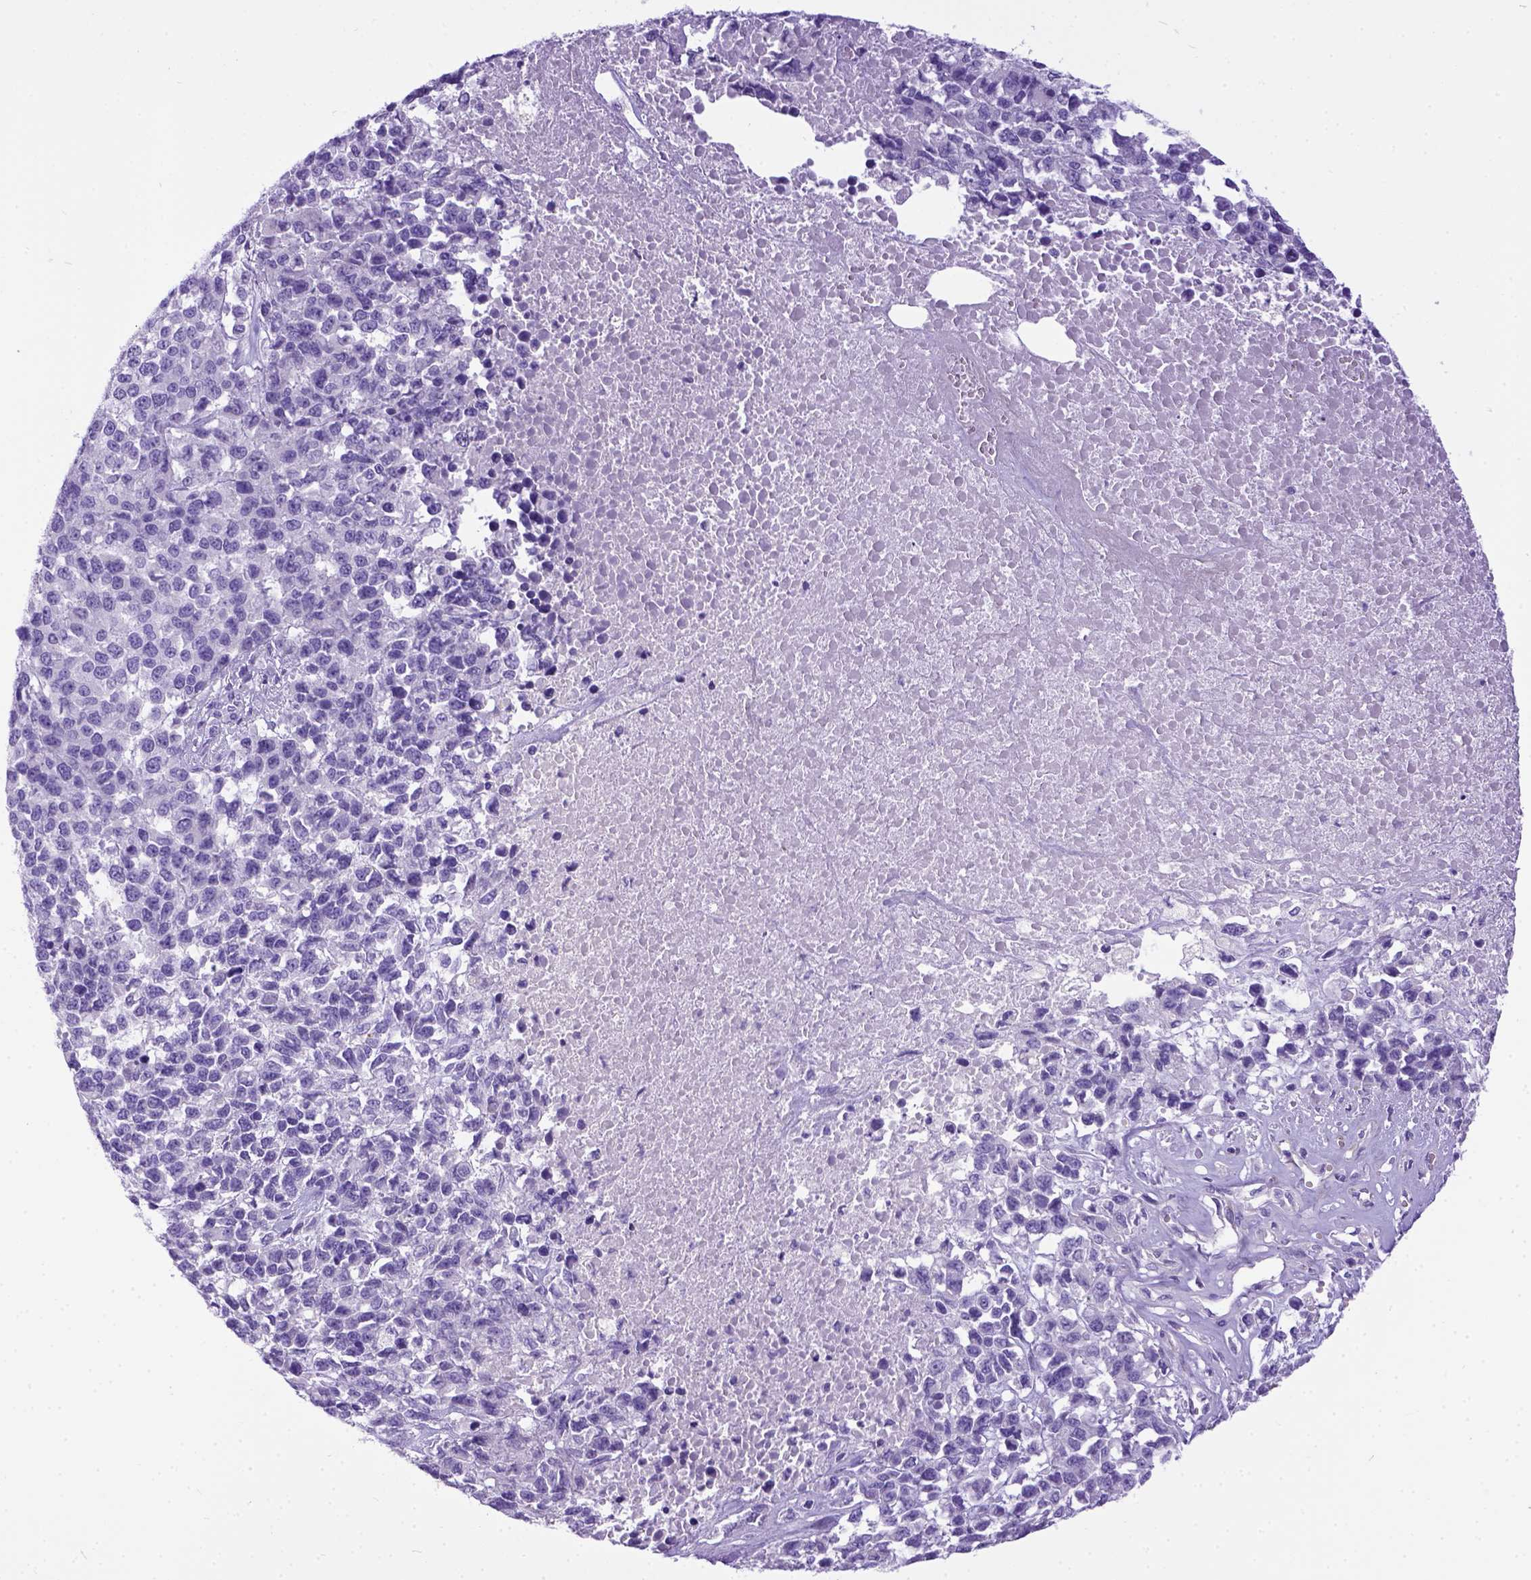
{"staining": {"intensity": "negative", "quantity": "none", "location": "none"}, "tissue": "melanoma", "cell_type": "Tumor cells", "image_type": "cancer", "snomed": [{"axis": "morphology", "description": "Malignant melanoma, Metastatic site"}, {"axis": "topography", "description": "Skin"}], "caption": "Photomicrograph shows no protein expression in tumor cells of melanoma tissue. (DAB immunohistochemistry, high magnification).", "gene": "IGF2", "patient": {"sex": "male", "age": 84}}